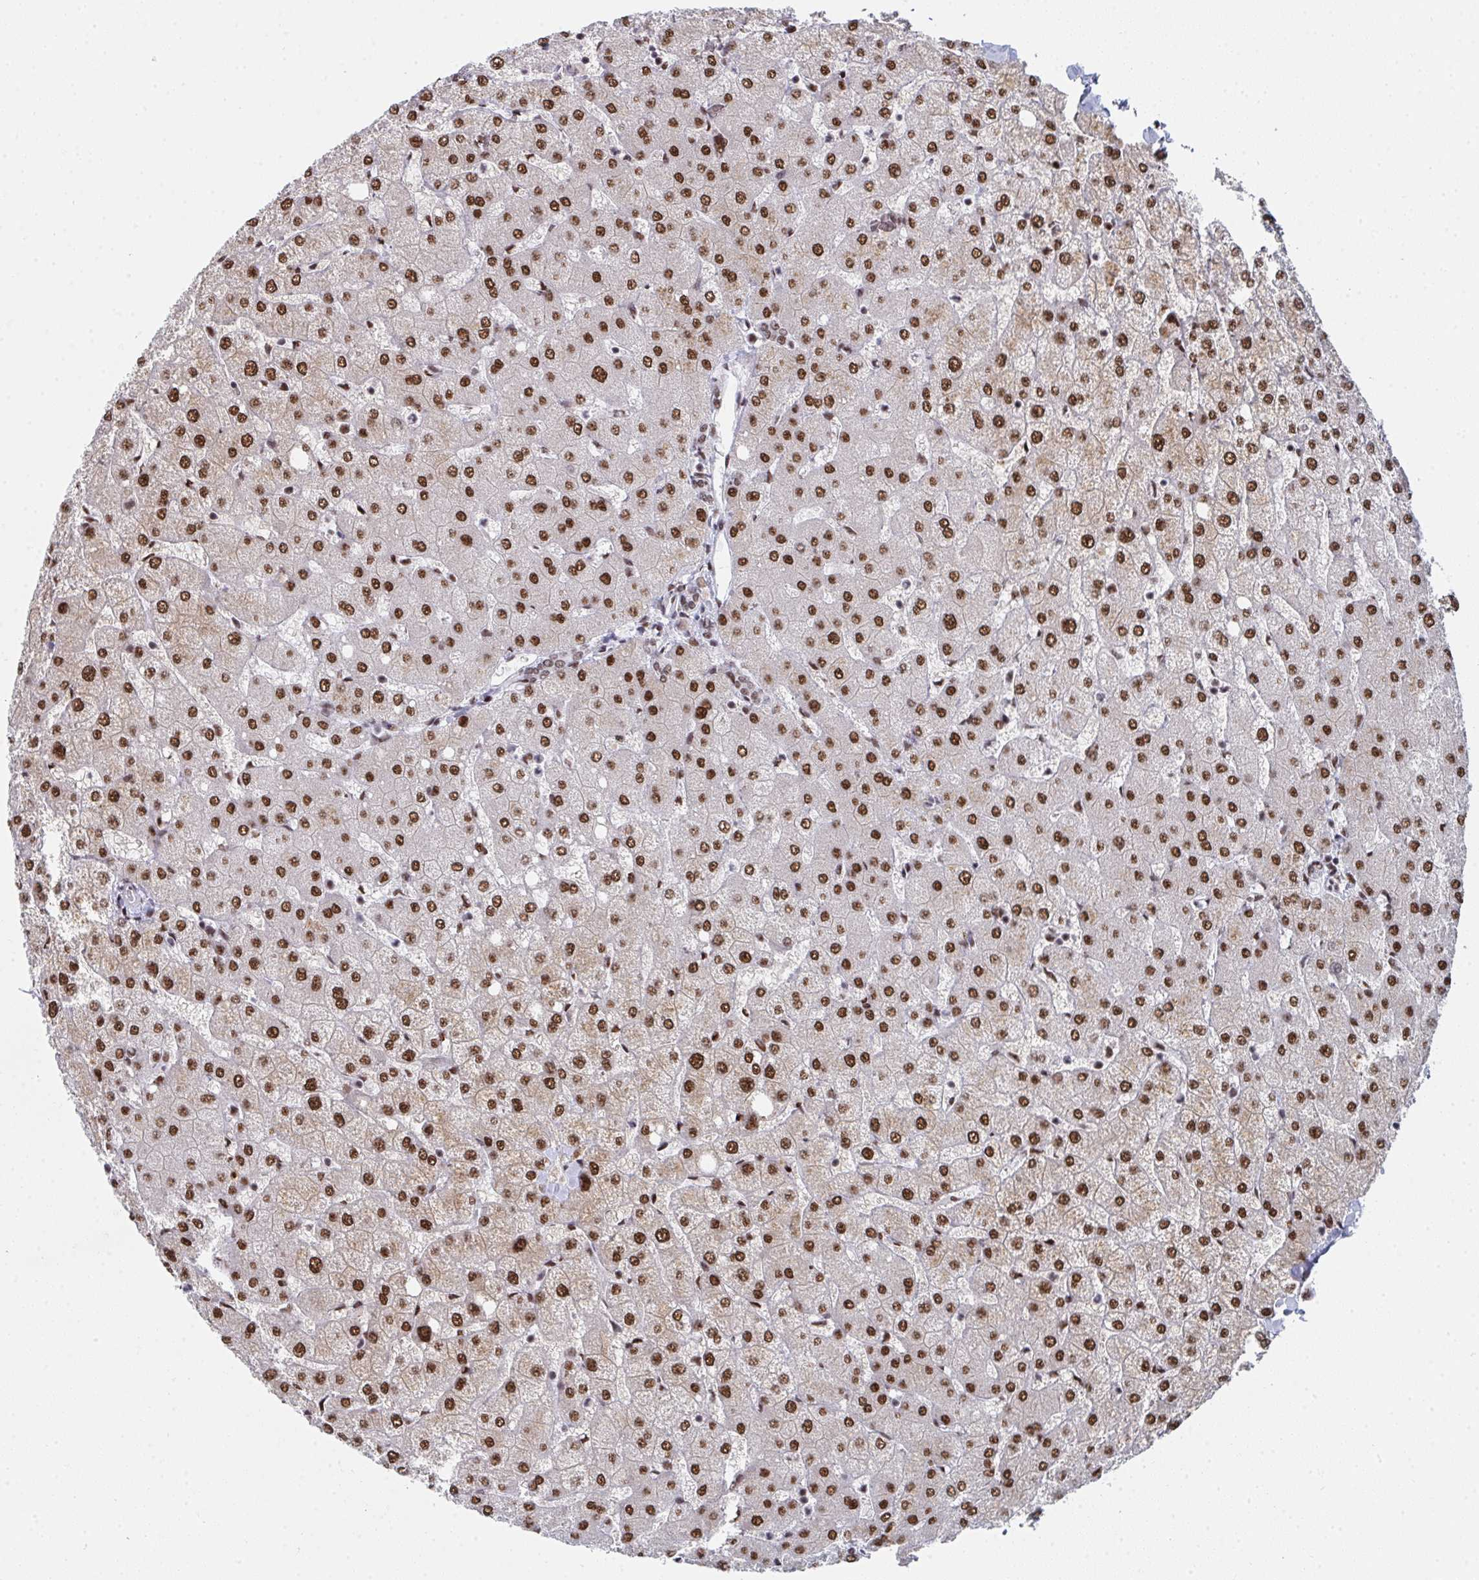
{"staining": {"intensity": "weak", "quantity": ">75%", "location": "nuclear"}, "tissue": "liver", "cell_type": "Cholangiocytes", "image_type": "normal", "snomed": [{"axis": "morphology", "description": "Normal tissue, NOS"}, {"axis": "topography", "description": "Liver"}], "caption": "Brown immunohistochemical staining in benign human liver displays weak nuclear positivity in about >75% of cholangiocytes.", "gene": "SNRNP70", "patient": {"sex": "female", "age": 54}}